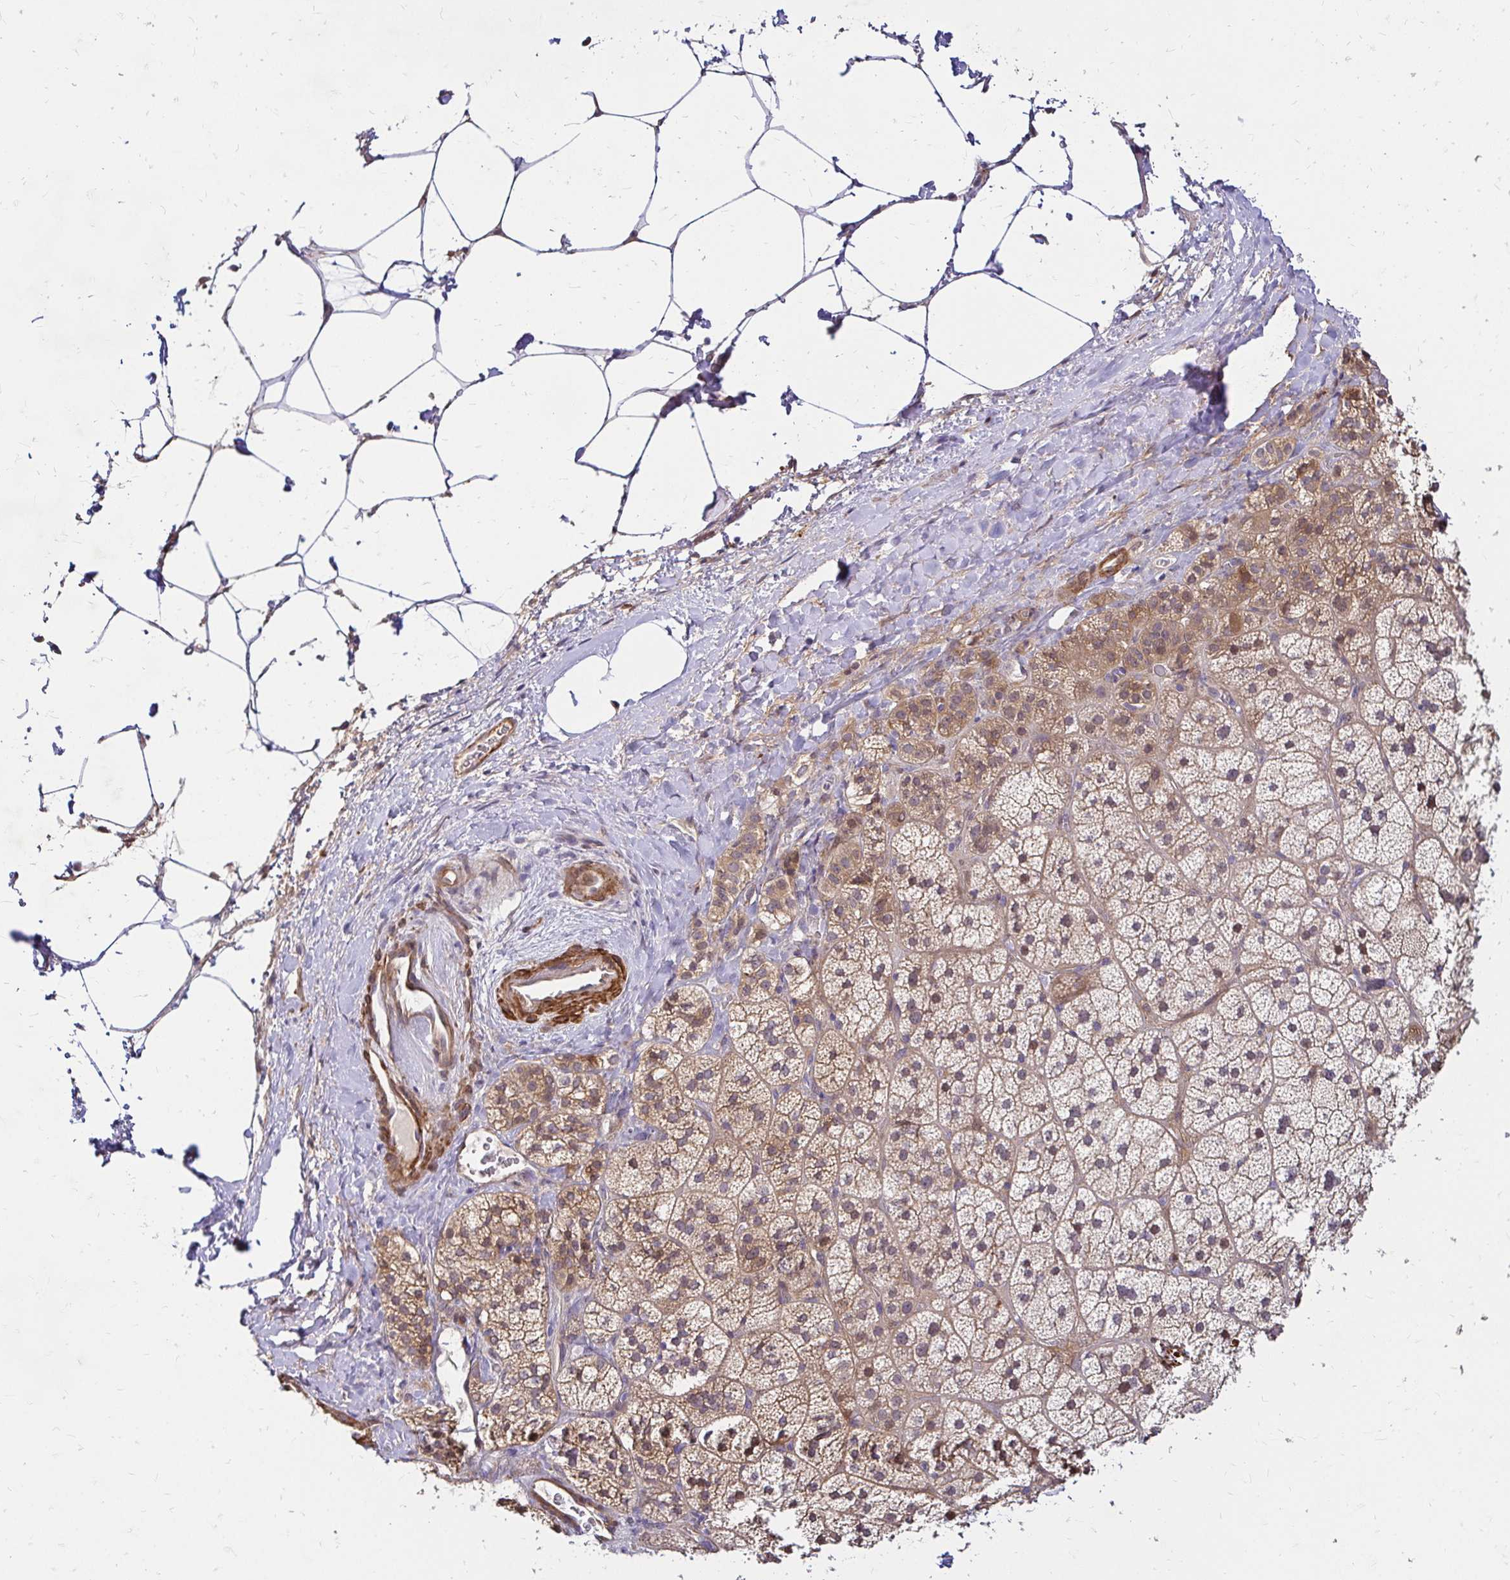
{"staining": {"intensity": "moderate", "quantity": "<25%", "location": "cytoplasmic/membranous"}, "tissue": "adrenal gland", "cell_type": "Glandular cells", "image_type": "normal", "snomed": [{"axis": "morphology", "description": "Normal tissue, NOS"}, {"axis": "topography", "description": "Adrenal gland"}], "caption": "Moderate cytoplasmic/membranous expression is appreciated in about <25% of glandular cells in unremarkable adrenal gland. The staining is performed using DAB brown chromogen to label protein expression. The nuclei are counter-stained blue using hematoxylin.", "gene": "YAP1", "patient": {"sex": "male", "age": 57}}